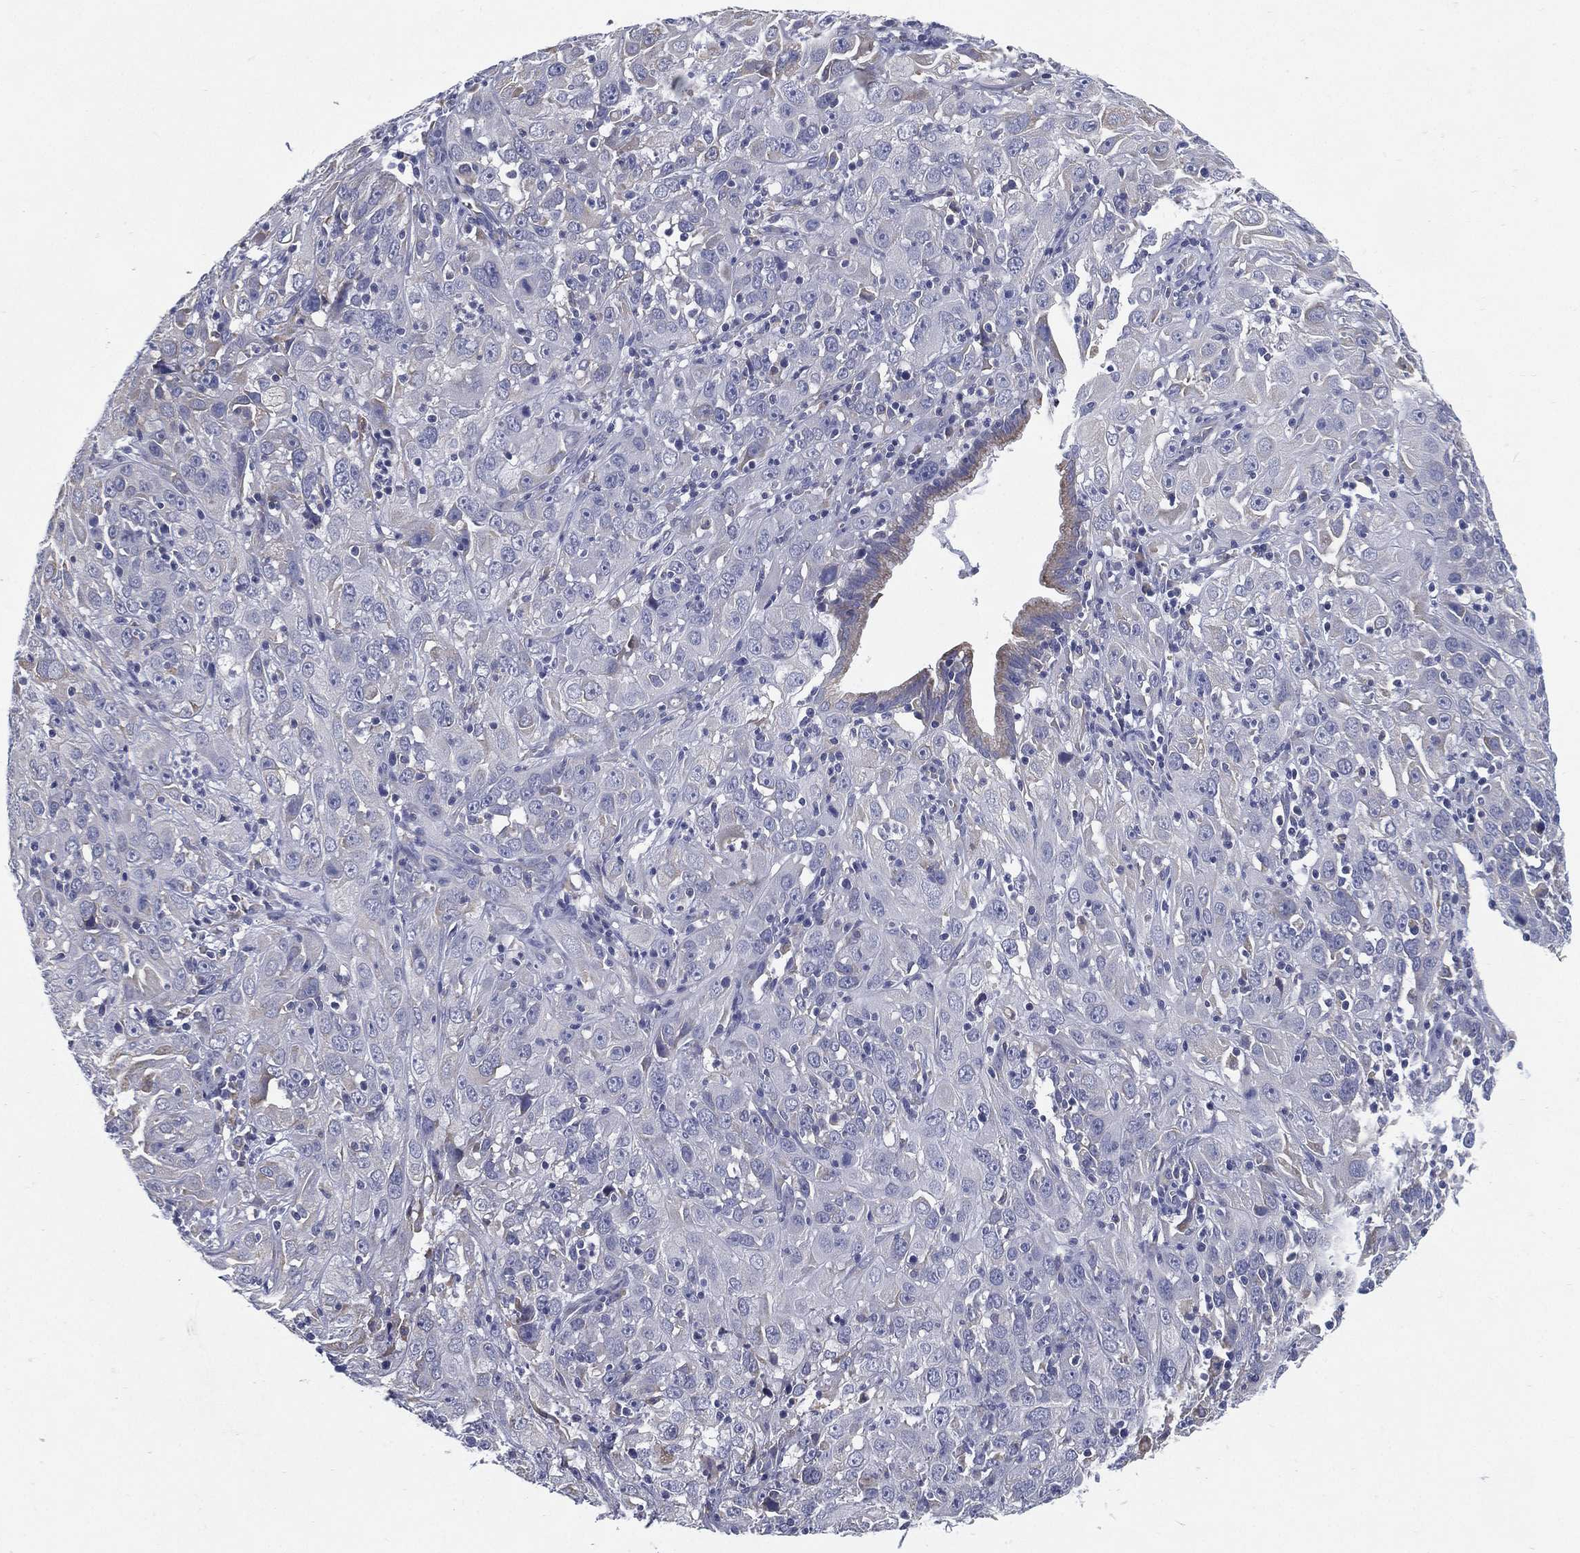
{"staining": {"intensity": "negative", "quantity": "none", "location": "none"}, "tissue": "cervical cancer", "cell_type": "Tumor cells", "image_type": "cancer", "snomed": [{"axis": "morphology", "description": "Squamous cell carcinoma, NOS"}, {"axis": "topography", "description": "Cervix"}], "caption": "This is an immunohistochemistry histopathology image of squamous cell carcinoma (cervical). There is no staining in tumor cells.", "gene": "C19orf18", "patient": {"sex": "female", "age": 32}}